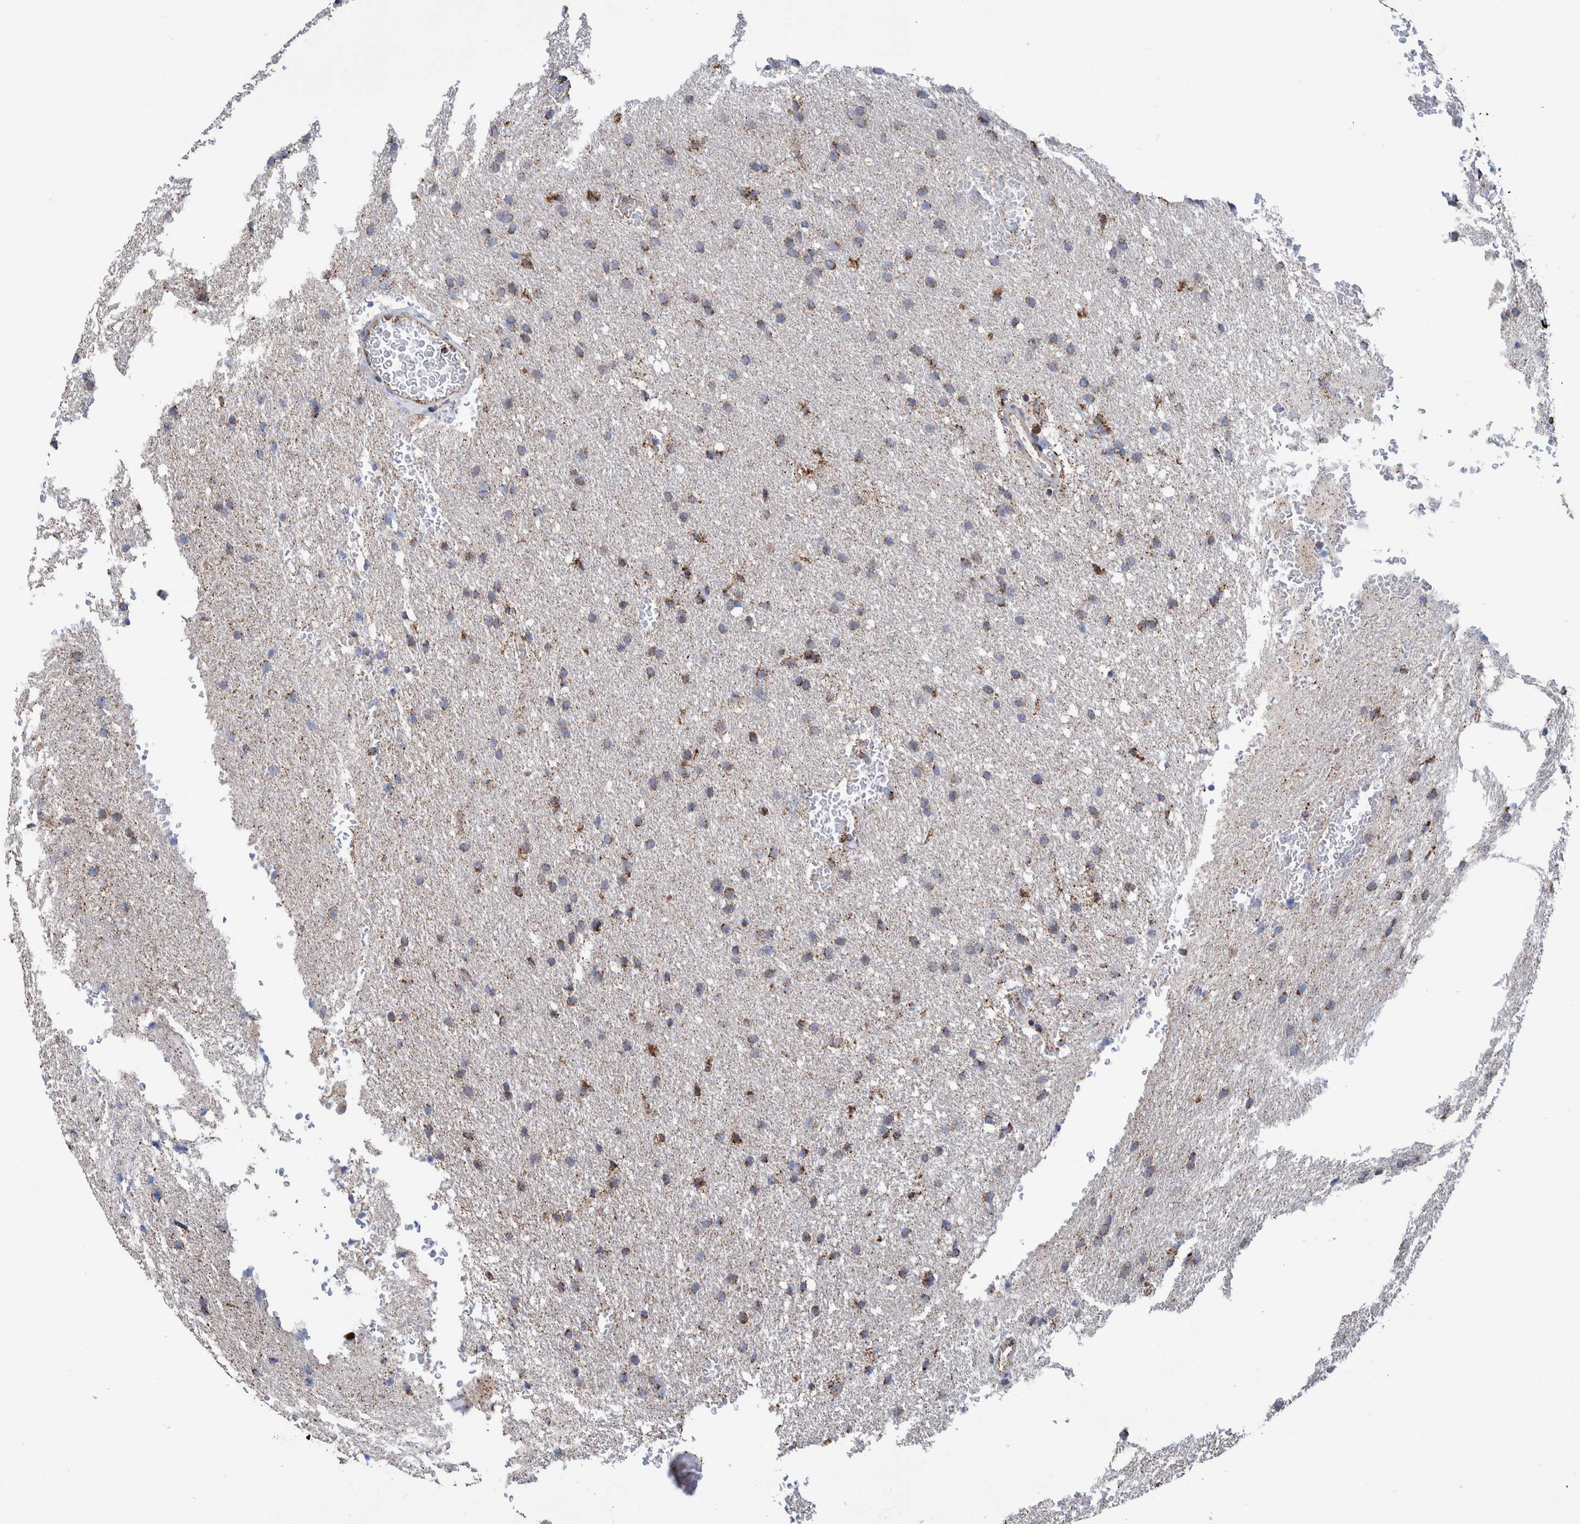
{"staining": {"intensity": "moderate", "quantity": "25%-75%", "location": "cytoplasmic/membranous"}, "tissue": "glioma", "cell_type": "Tumor cells", "image_type": "cancer", "snomed": [{"axis": "morphology", "description": "Glioma, malignant, Low grade"}, {"axis": "topography", "description": "Brain"}], "caption": "Immunohistochemistry (IHC) histopathology image of low-grade glioma (malignant) stained for a protein (brown), which displays medium levels of moderate cytoplasmic/membranous expression in about 25%-75% of tumor cells.", "gene": "DECR1", "patient": {"sex": "female", "age": 37}}